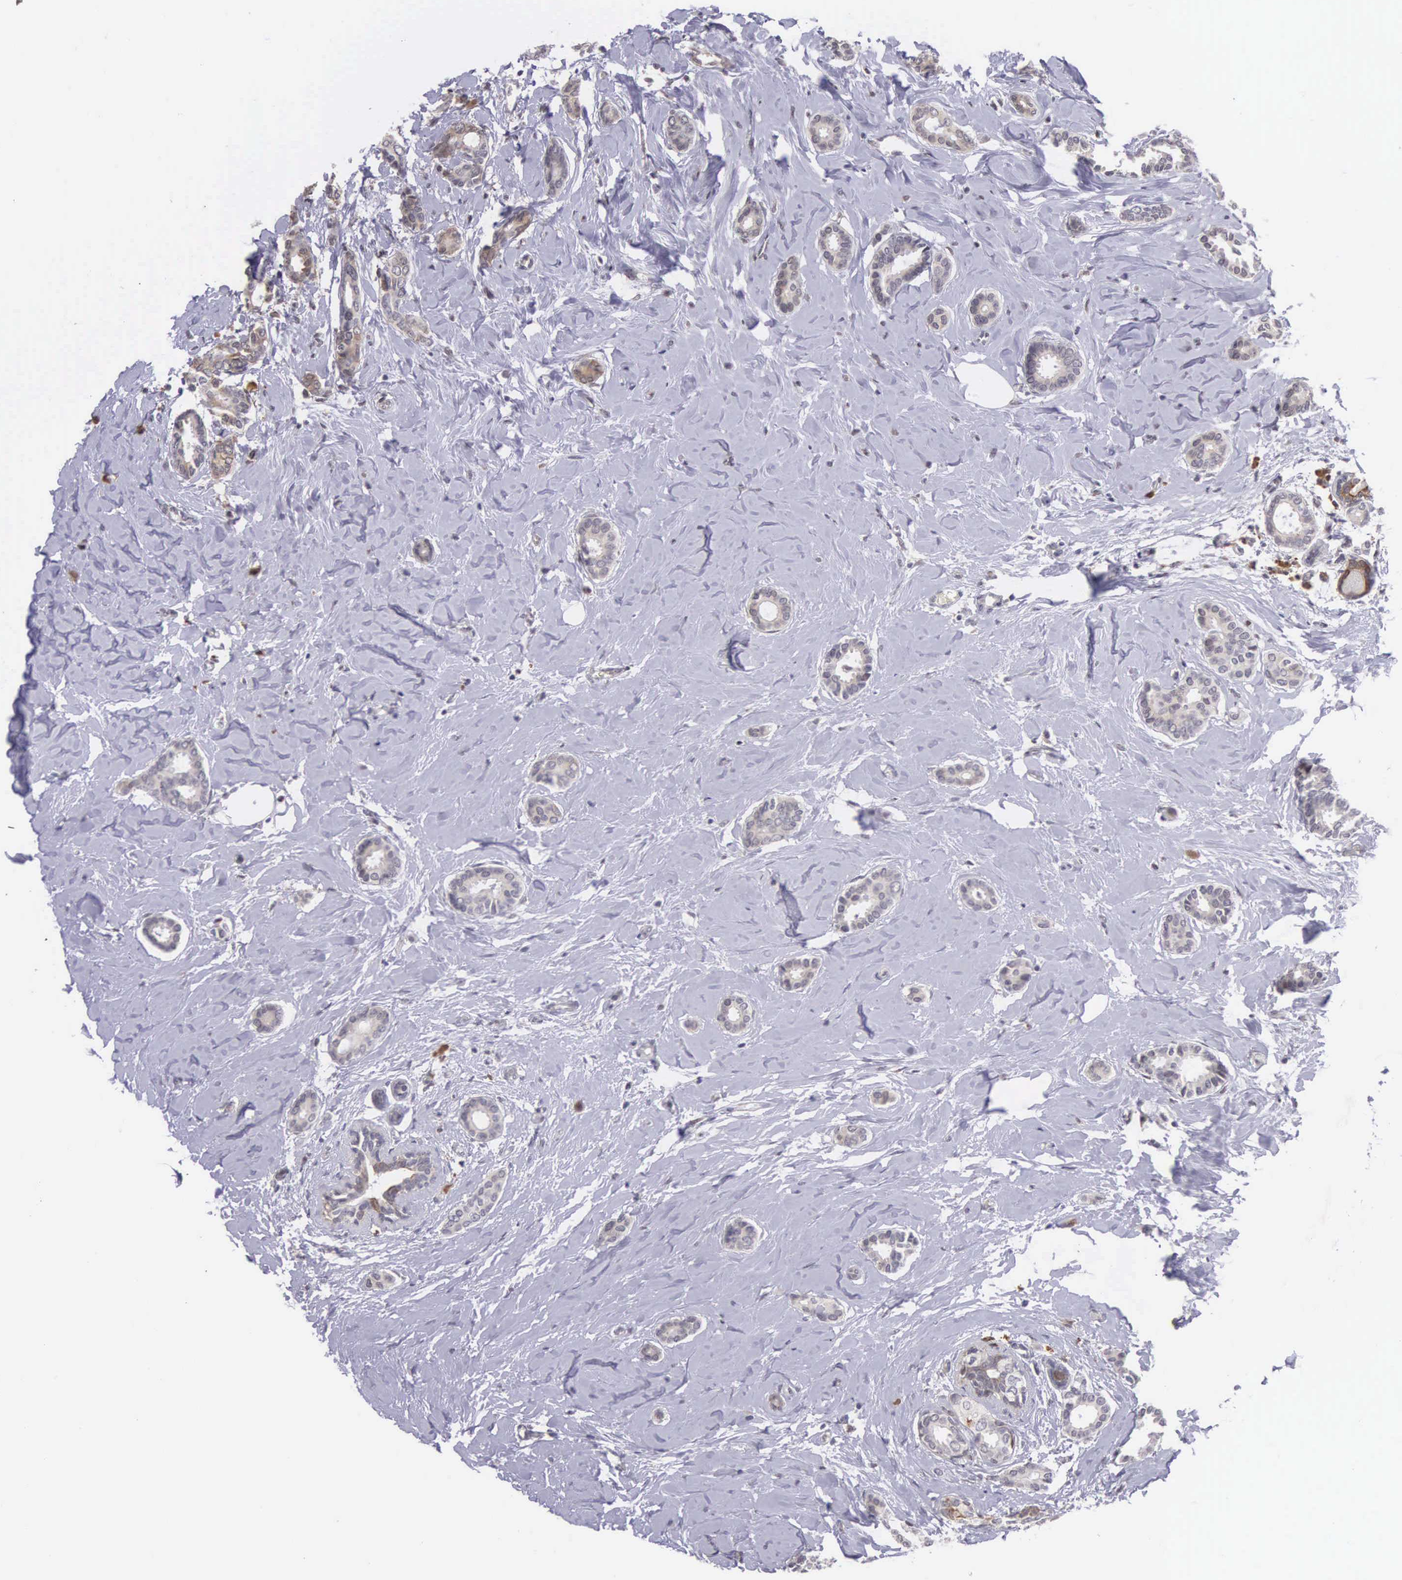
{"staining": {"intensity": "weak", "quantity": "25%-75%", "location": "cytoplasmic/membranous"}, "tissue": "breast cancer", "cell_type": "Tumor cells", "image_type": "cancer", "snomed": [{"axis": "morphology", "description": "Duct carcinoma"}, {"axis": "topography", "description": "Breast"}], "caption": "Breast cancer stained with a brown dye displays weak cytoplasmic/membranous positive staining in about 25%-75% of tumor cells.", "gene": "SLC25A21", "patient": {"sex": "female", "age": 50}}